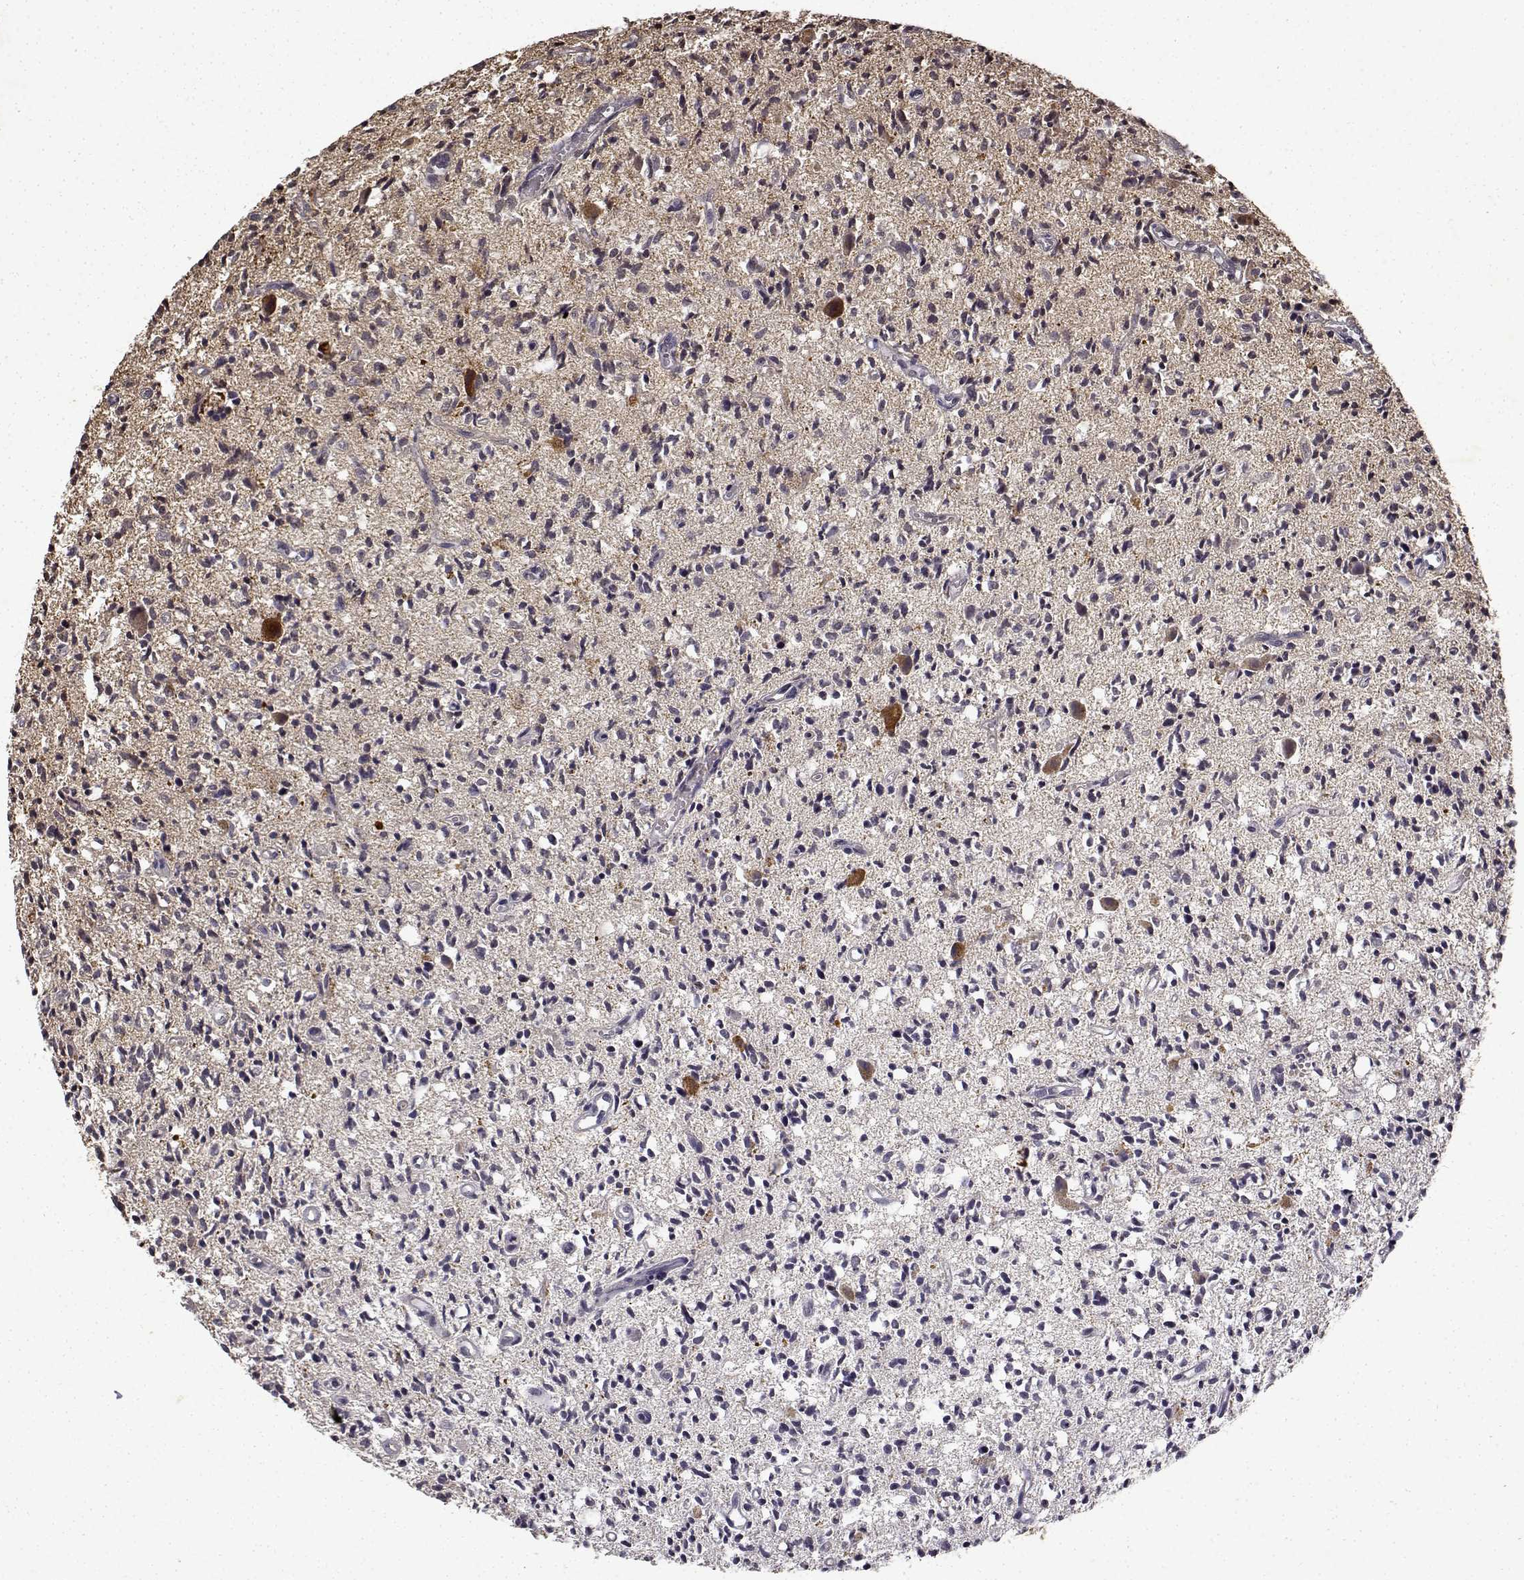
{"staining": {"intensity": "negative", "quantity": "none", "location": "none"}, "tissue": "glioma", "cell_type": "Tumor cells", "image_type": "cancer", "snomed": [{"axis": "morphology", "description": "Glioma, malignant, Low grade"}, {"axis": "topography", "description": "Brain"}], "caption": "Photomicrograph shows no significant protein expression in tumor cells of low-grade glioma (malignant).", "gene": "BDNF", "patient": {"sex": "male", "age": 64}}